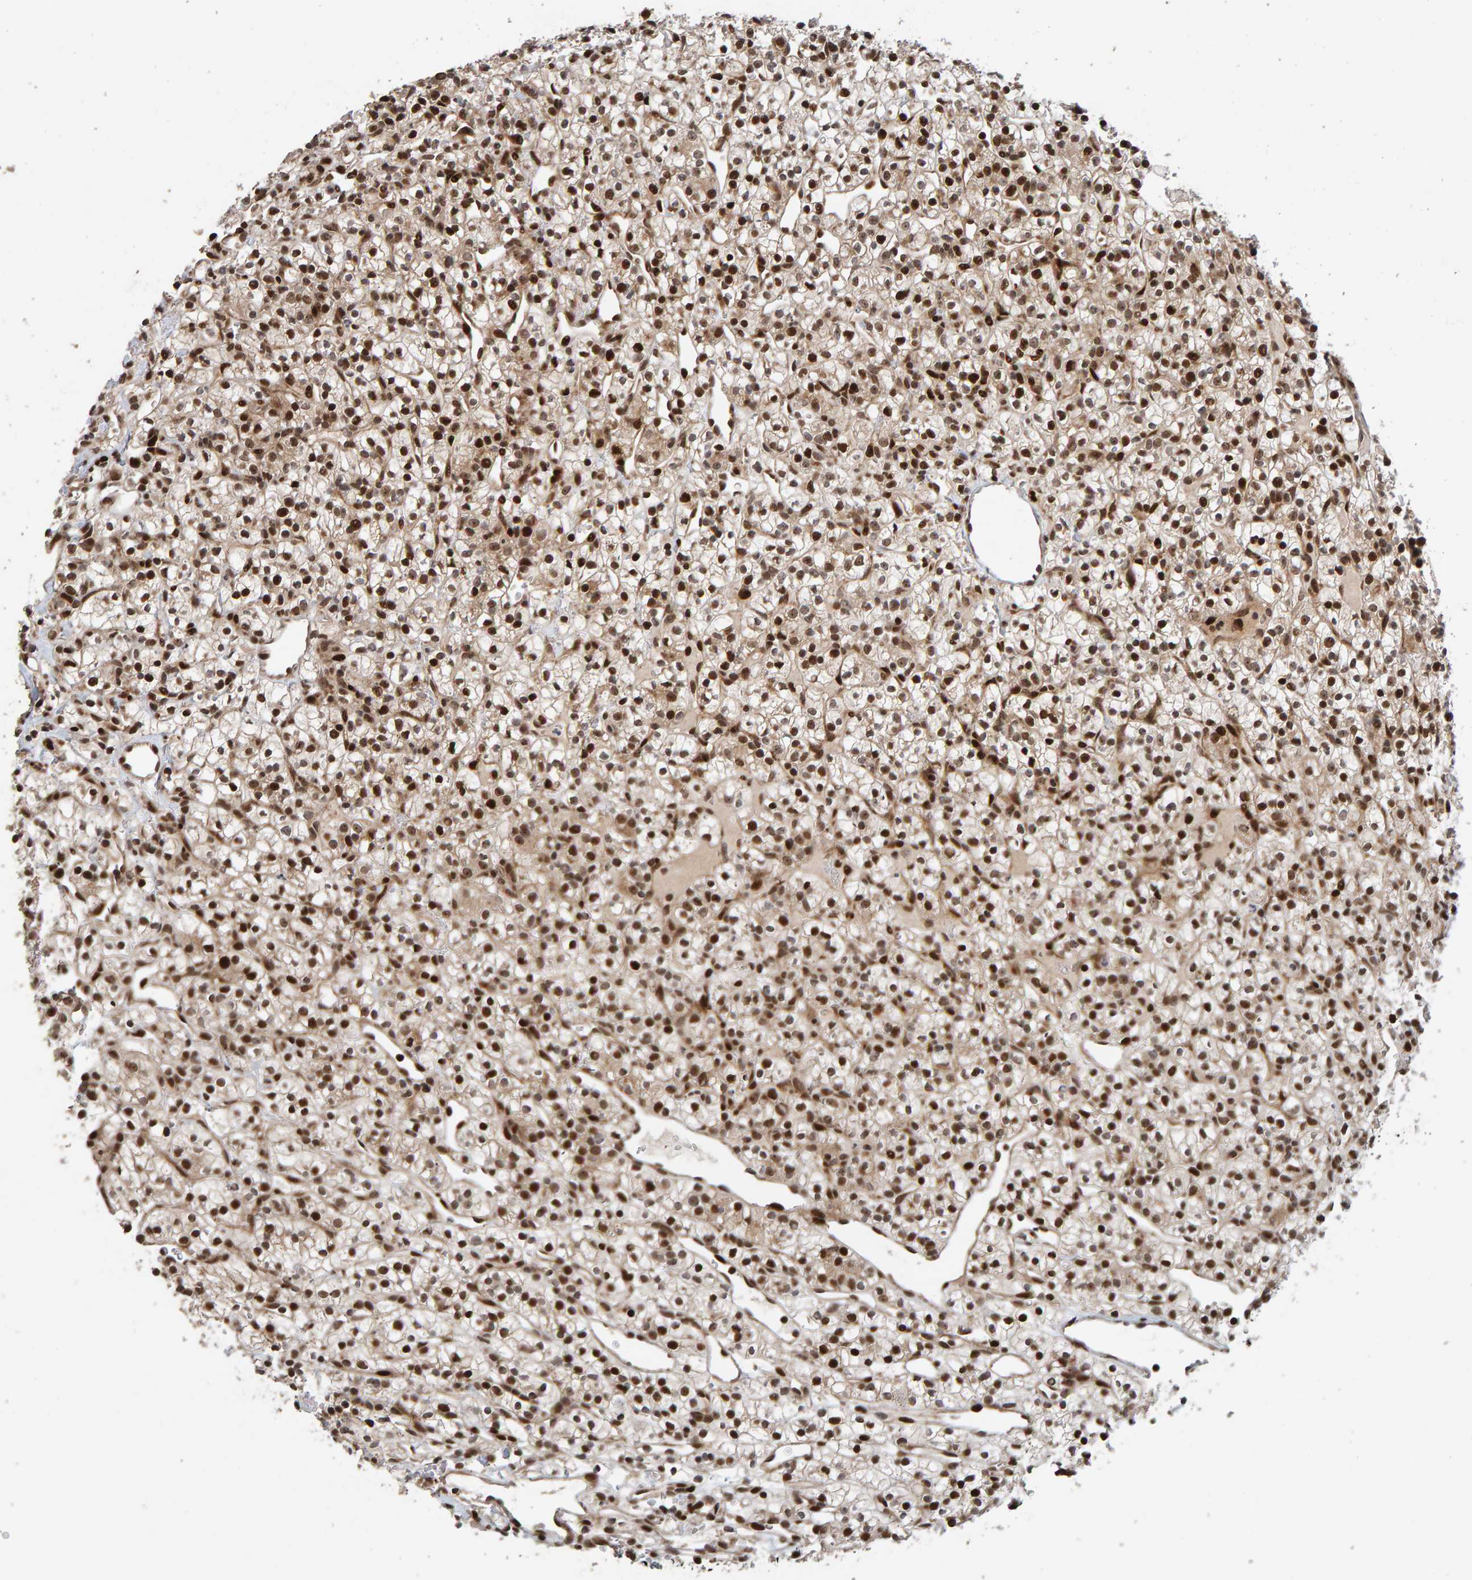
{"staining": {"intensity": "strong", "quantity": ">75%", "location": "nuclear"}, "tissue": "renal cancer", "cell_type": "Tumor cells", "image_type": "cancer", "snomed": [{"axis": "morphology", "description": "Adenocarcinoma, NOS"}, {"axis": "topography", "description": "Kidney"}], "caption": "Protein staining by IHC demonstrates strong nuclear positivity in about >75% of tumor cells in renal cancer (adenocarcinoma).", "gene": "CHD4", "patient": {"sex": "female", "age": 57}}